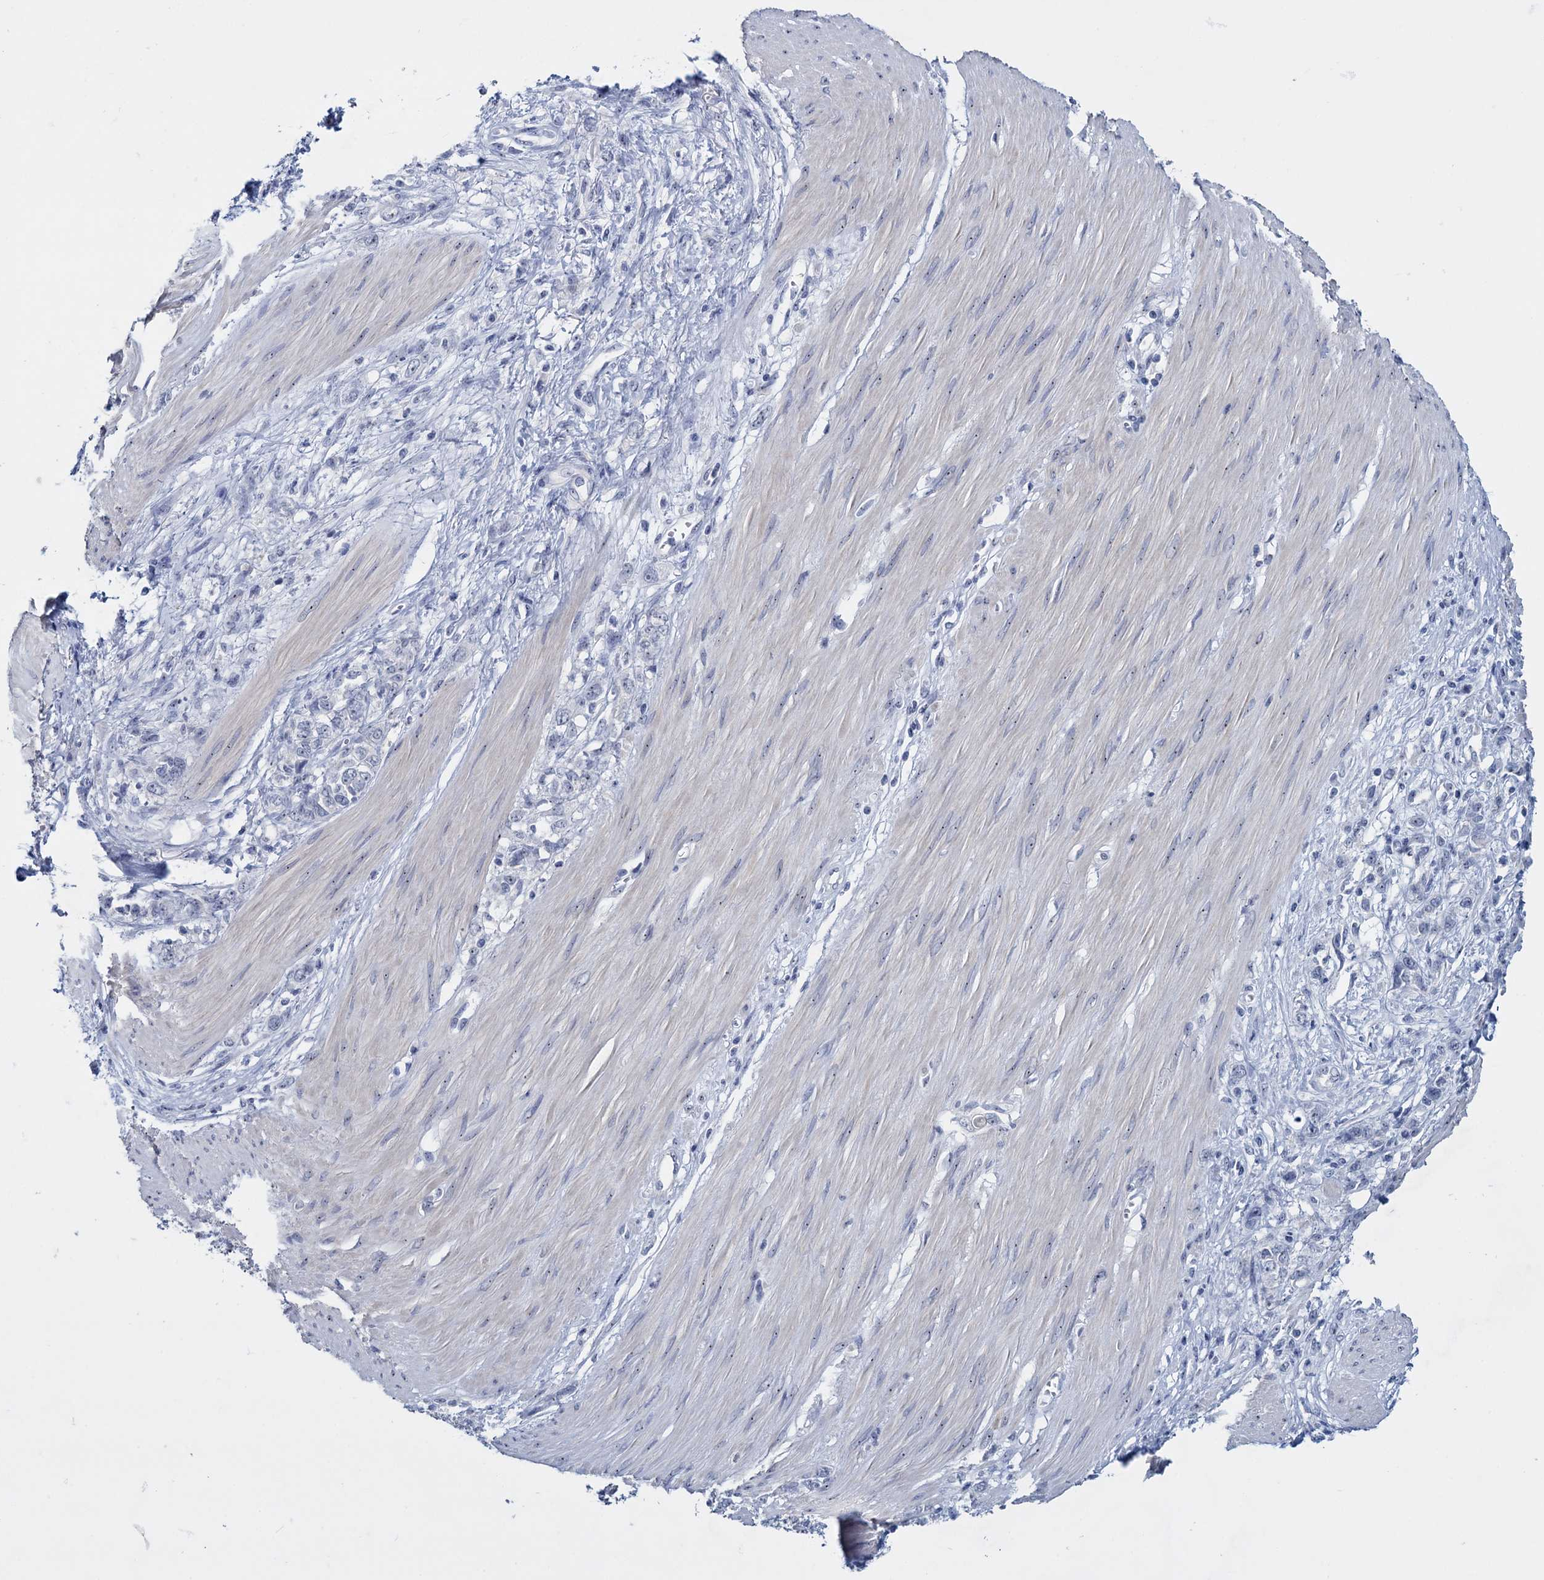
{"staining": {"intensity": "negative", "quantity": "none", "location": "none"}, "tissue": "stomach cancer", "cell_type": "Tumor cells", "image_type": "cancer", "snomed": [{"axis": "morphology", "description": "Adenocarcinoma, NOS"}, {"axis": "topography", "description": "Stomach"}], "caption": "Image shows no significant protein positivity in tumor cells of stomach adenocarcinoma.", "gene": "SFN", "patient": {"sex": "female", "age": 76}}